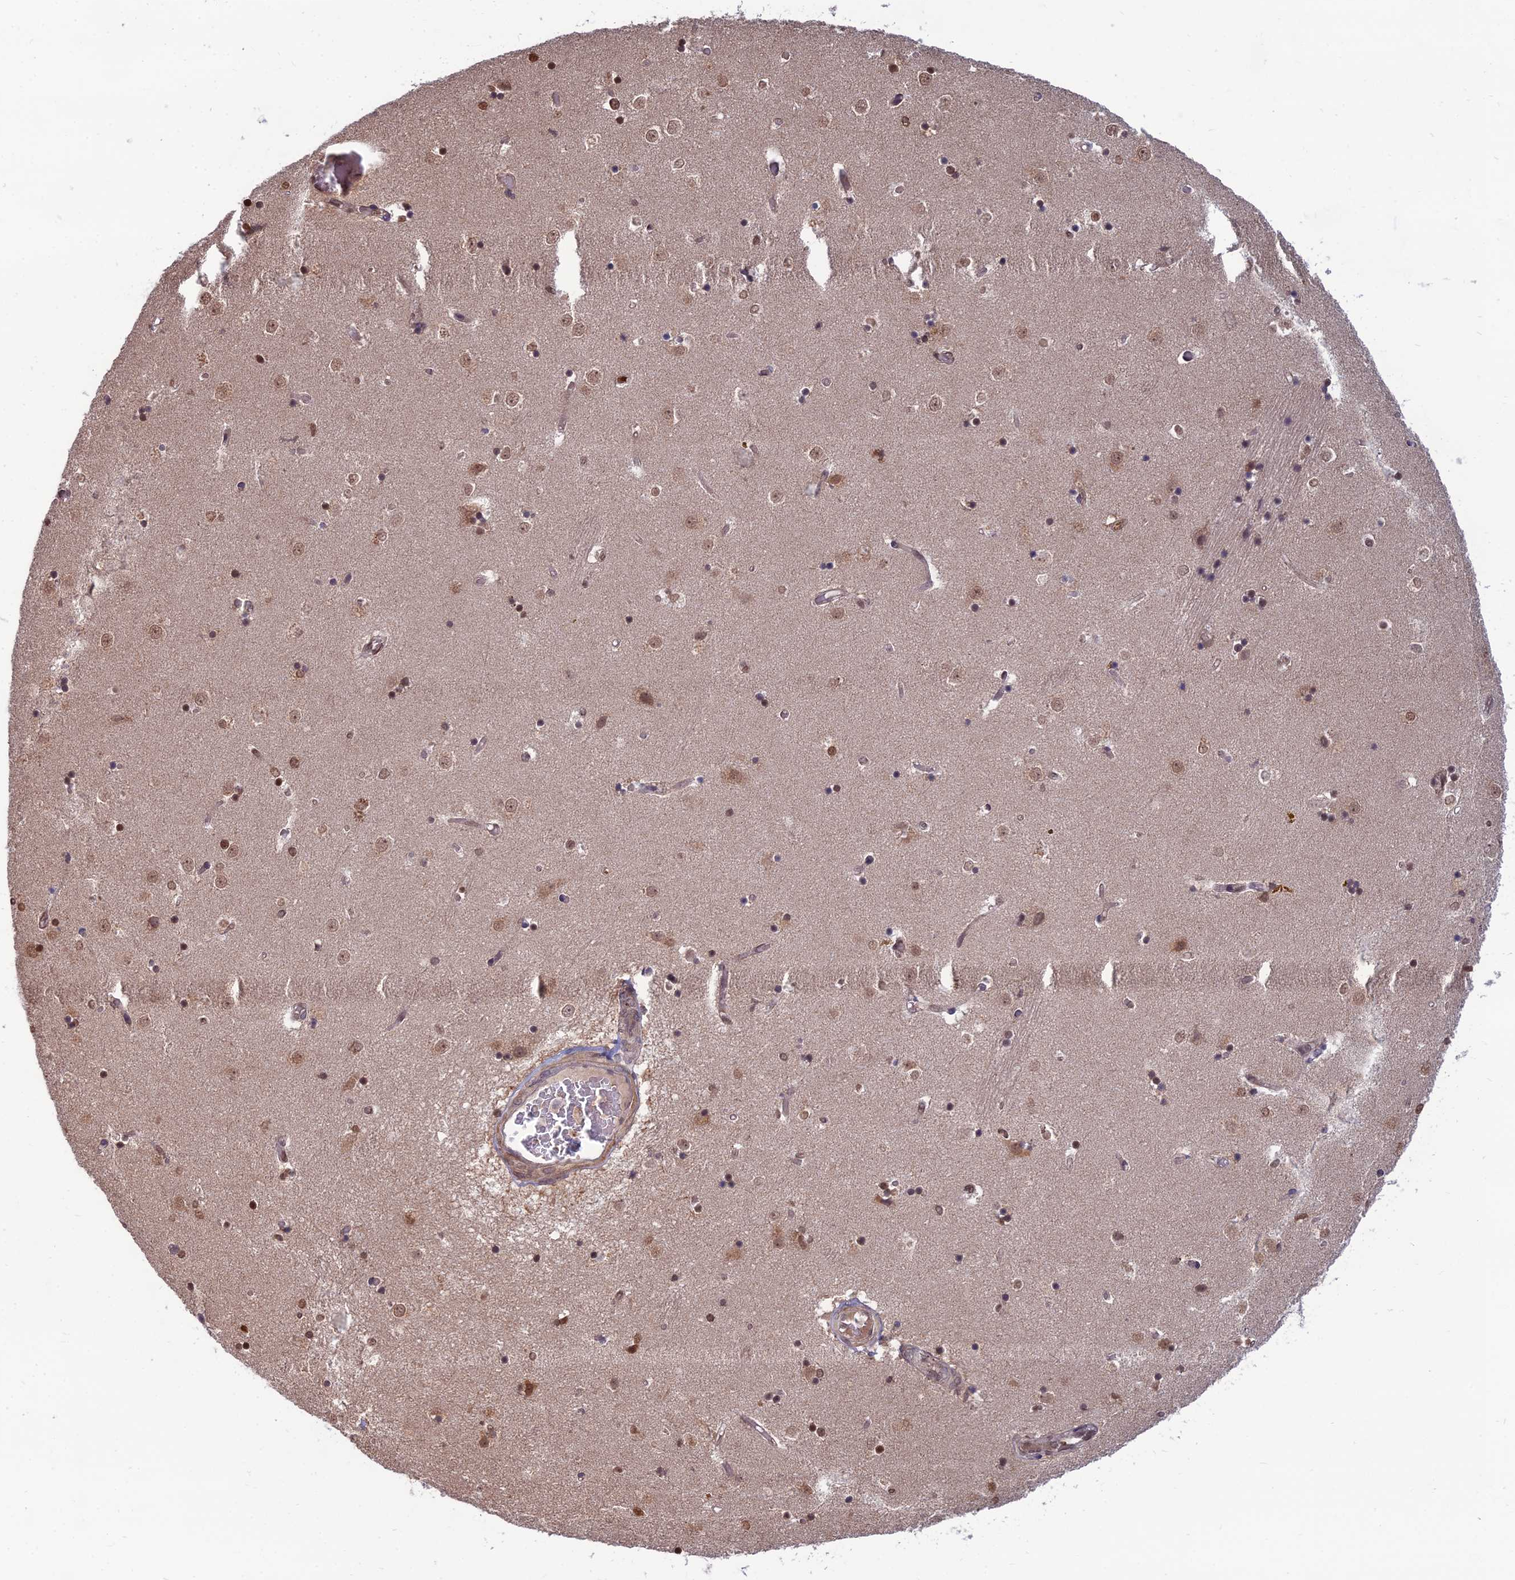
{"staining": {"intensity": "strong", "quantity": ">75%", "location": "nuclear"}, "tissue": "caudate", "cell_type": "Glial cells", "image_type": "normal", "snomed": [{"axis": "morphology", "description": "Normal tissue, NOS"}, {"axis": "topography", "description": "Lateral ventricle wall"}], "caption": "Protein analysis of normal caudate exhibits strong nuclear staining in approximately >75% of glial cells. The staining was performed using DAB, with brown indicating positive protein expression. Nuclei are stained blue with hematoxylin.", "gene": "OPA3", "patient": {"sex": "female", "age": 52}}